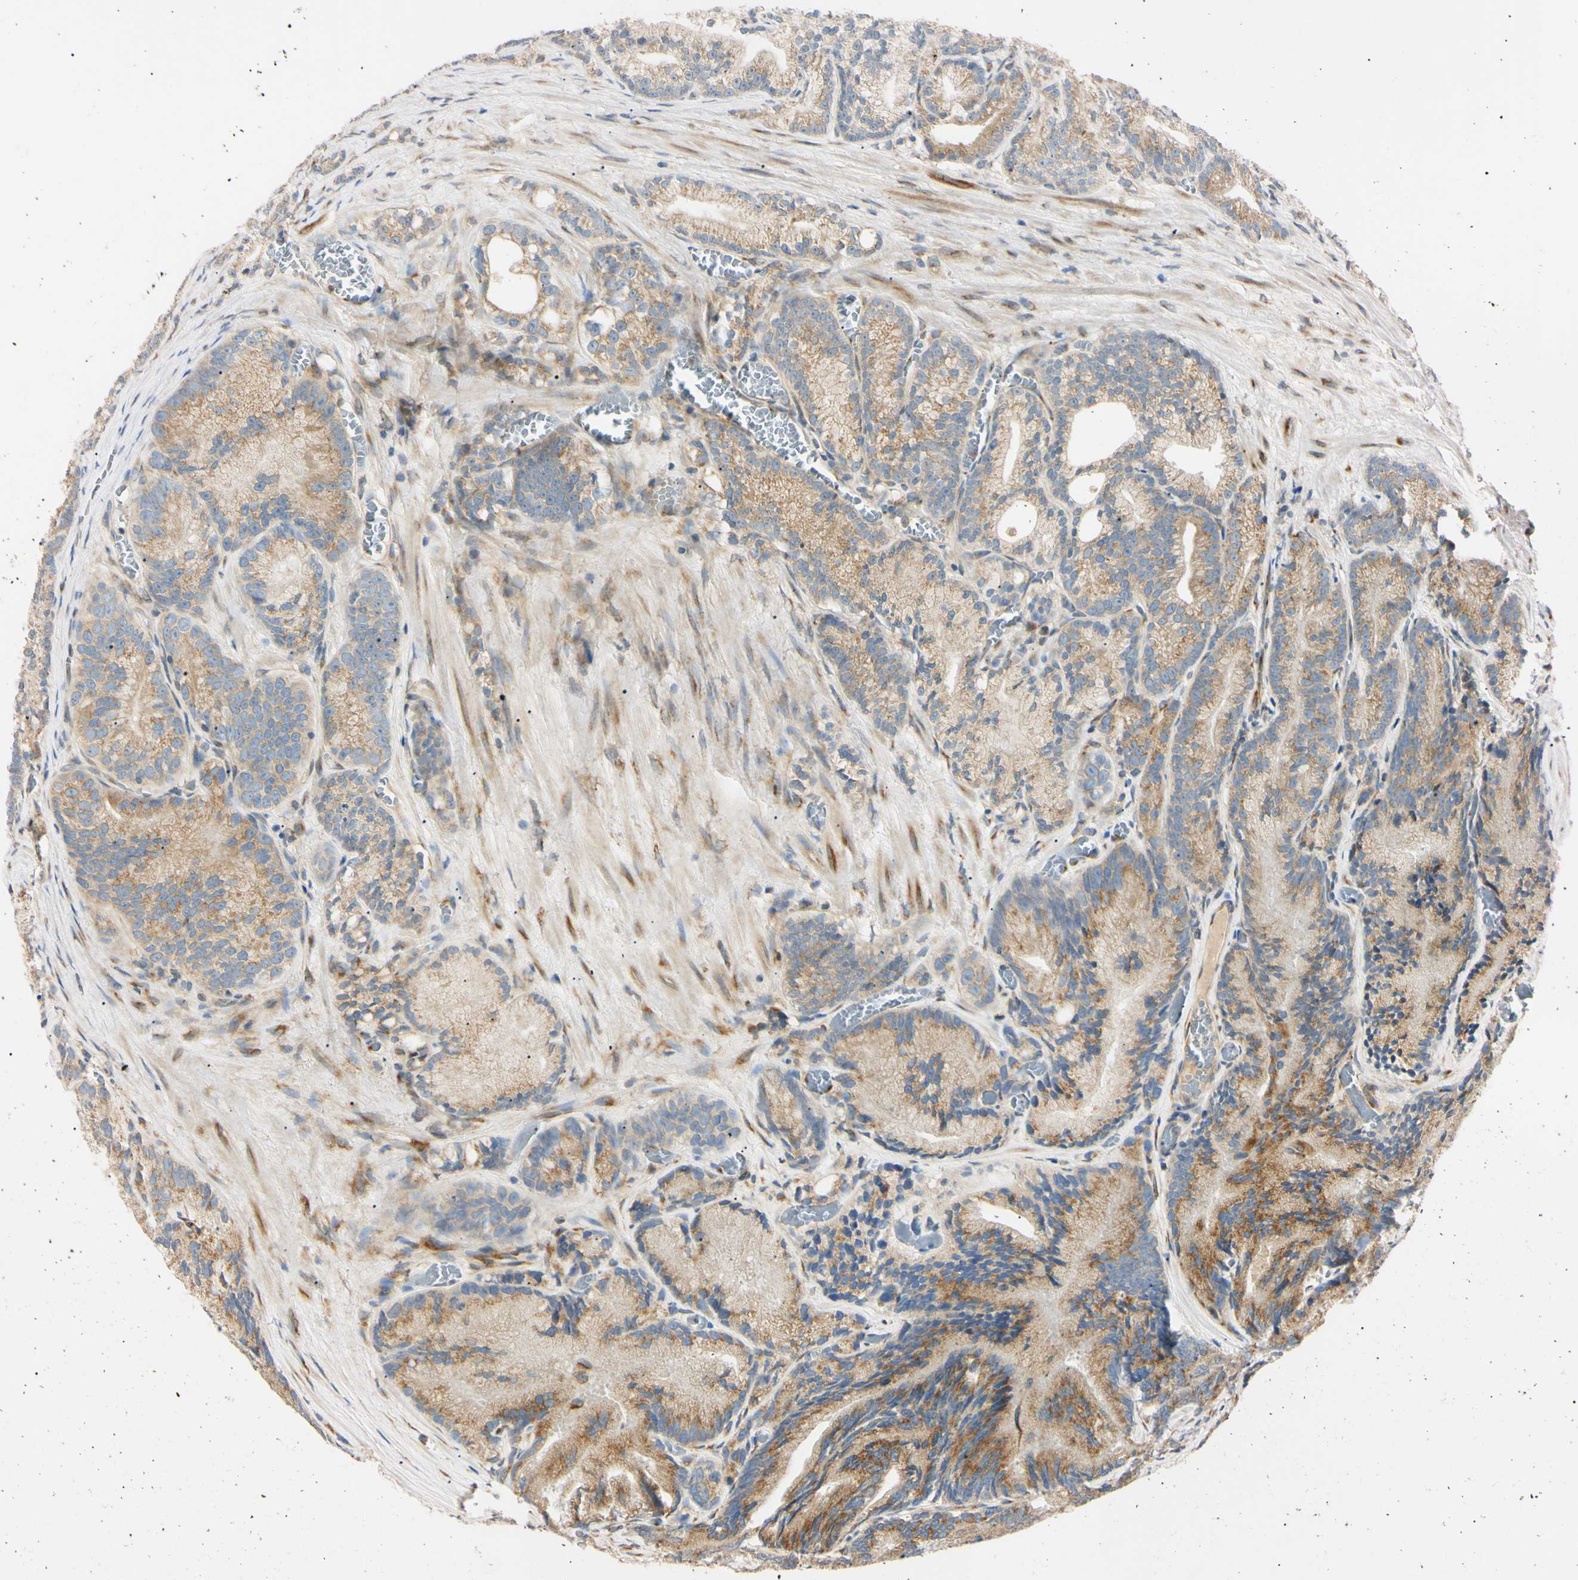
{"staining": {"intensity": "moderate", "quantity": ">75%", "location": "cytoplasmic/membranous"}, "tissue": "prostate cancer", "cell_type": "Tumor cells", "image_type": "cancer", "snomed": [{"axis": "morphology", "description": "Adenocarcinoma, Low grade"}, {"axis": "topography", "description": "Prostate"}], "caption": "Protein expression analysis of adenocarcinoma (low-grade) (prostate) displays moderate cytoplasmic/membranous expression in about >75% of tumor cells. Using DAB (brown) and hematoxylin (blue) stains, captured at high magnification using brightfield microscopy.", "gene": "IER3IP1", "patient": {"sex": "male", "age": 89}}